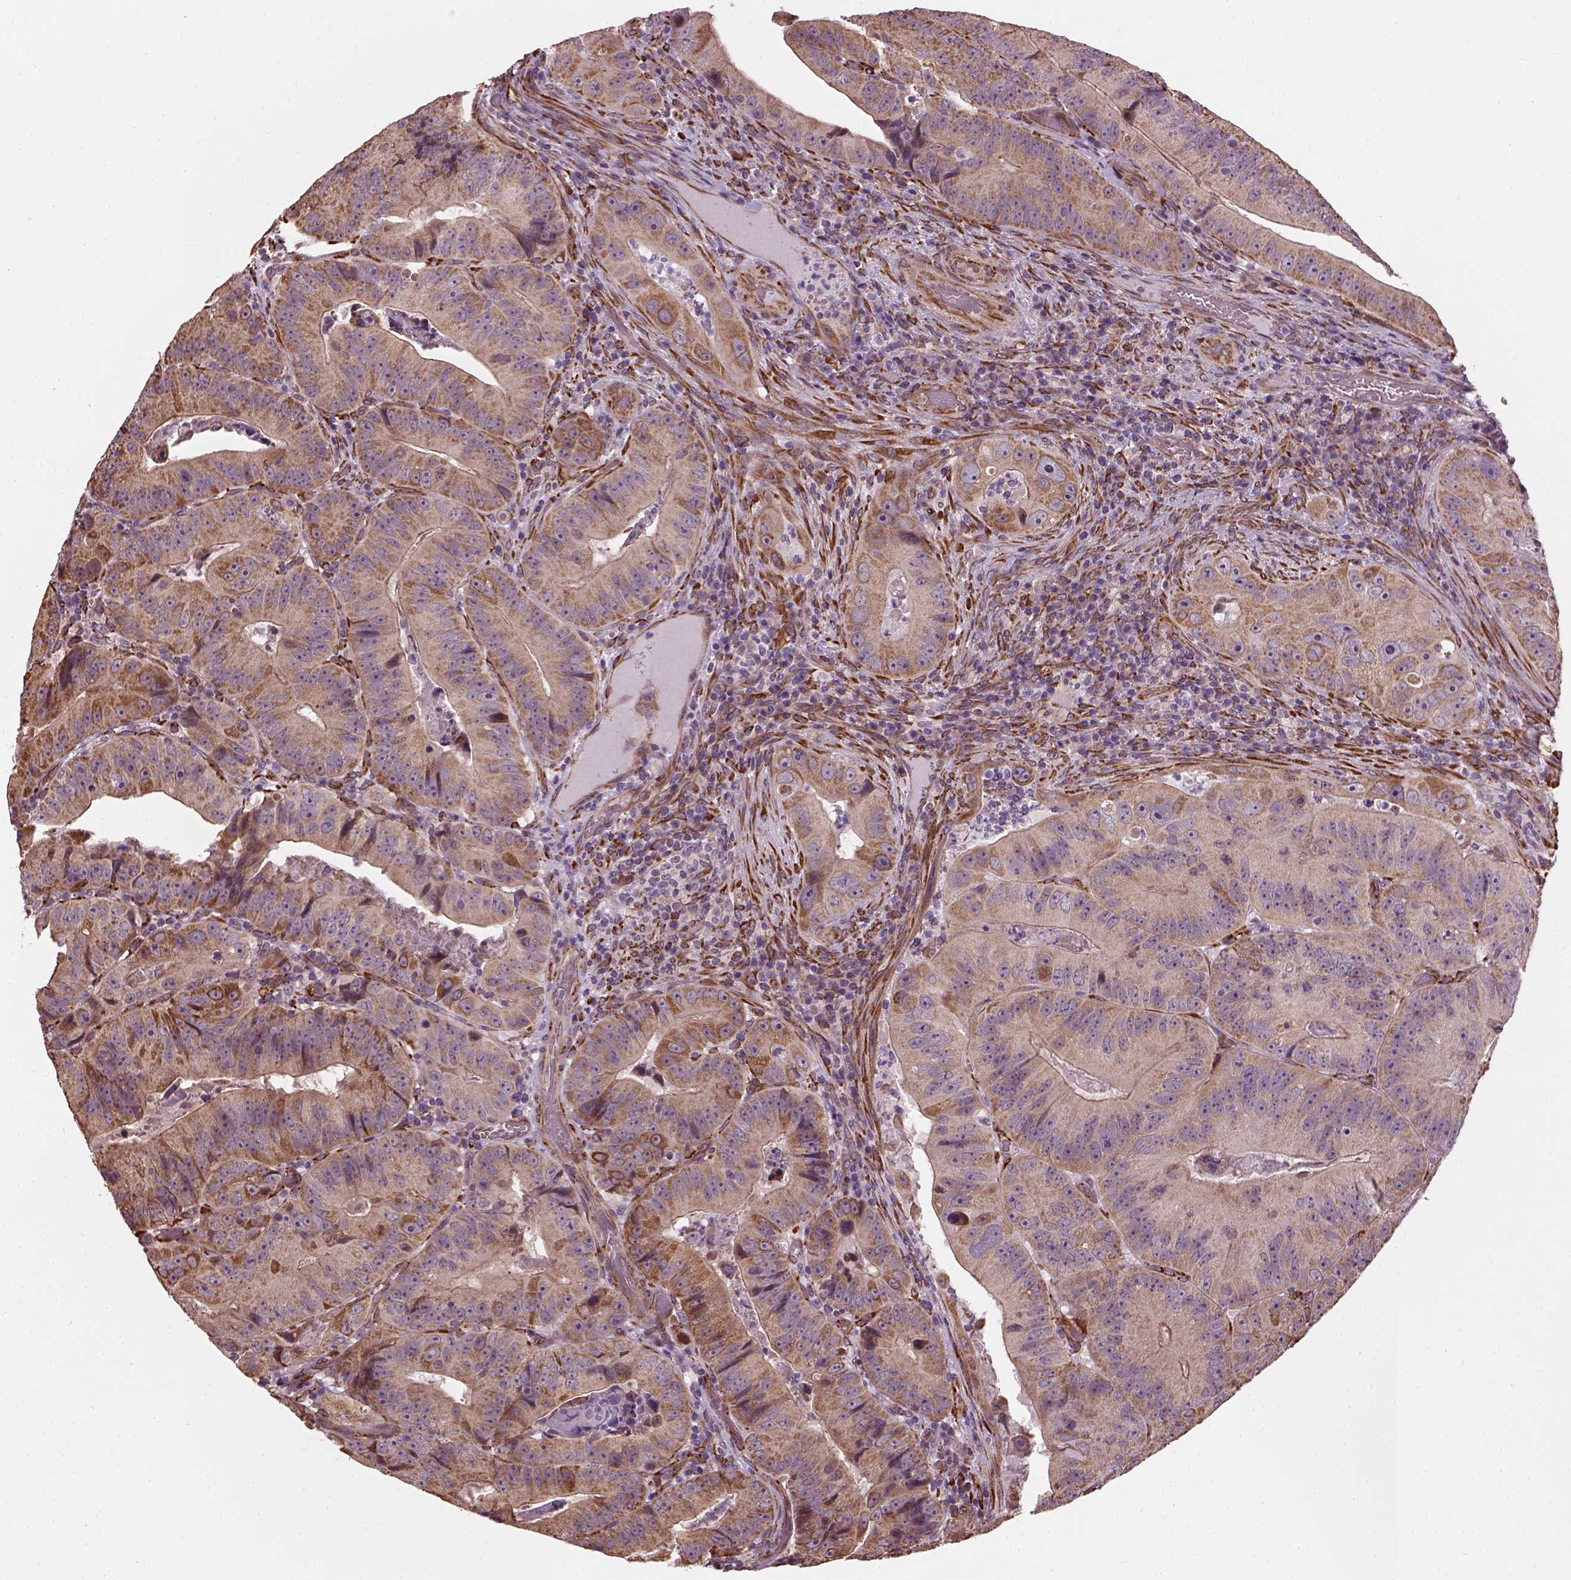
{"staining": {"intensity": "weak", "quantity": ">75%", "location": "cytoplasmic/membranous"}, "tissue": "colorectal cancer", "cell_type": "Tumor cells", "image_type": "cancer", "snomed": [{"axis": "morphology", "description": "Adenocarcinoma, NOS"}, {"axis": "topography", "description": "Colon"}], "caption": "Protein expression analysis of human colorectal adenocarcinoma reveals weak cytoplasmic/membranous expression in about >75% of tumor cells. The protein of interest is shown in brown color, while the nuclei are stained blue.", "gene": "XK", "patient": {"sex": "female", "age": 86}}